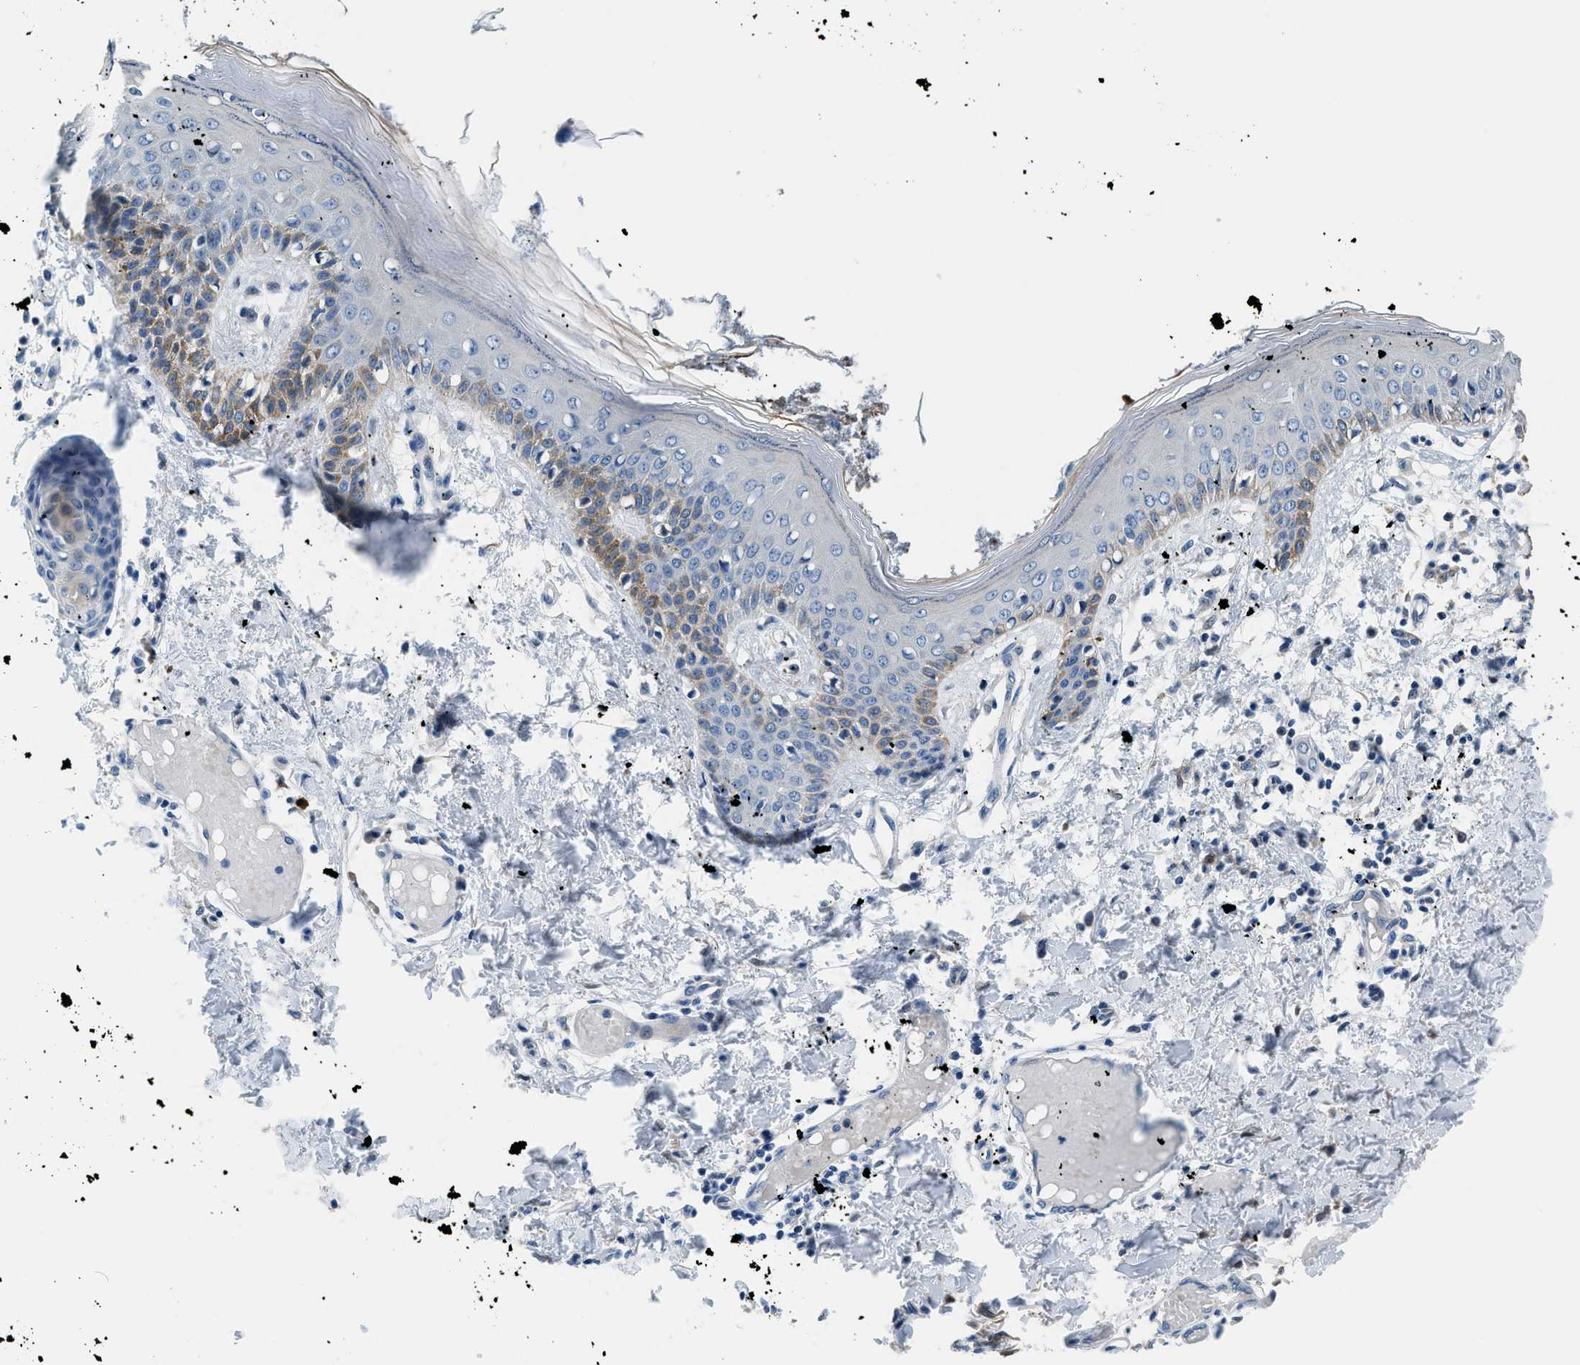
{"staining": {"intensity": "negative", "quantity": "none", "location": "none"}, "tissue": "skin", "cell_type": "Fibroblasts", "image_type": "normal", "snomed": [{"axis": "morphology", "description": "Normal tissue, NOS"}, {"axis": "topography", "description": "Skin"}], "caption": "Immunohistochemical staining of unremarkable human skin reveals no significant staining in fibroblasts. (Immunohistochemistry, brightfield microscopy, high magnification).", "gene": "UAP1", "patient": {"sex": "male", "age": 53}}